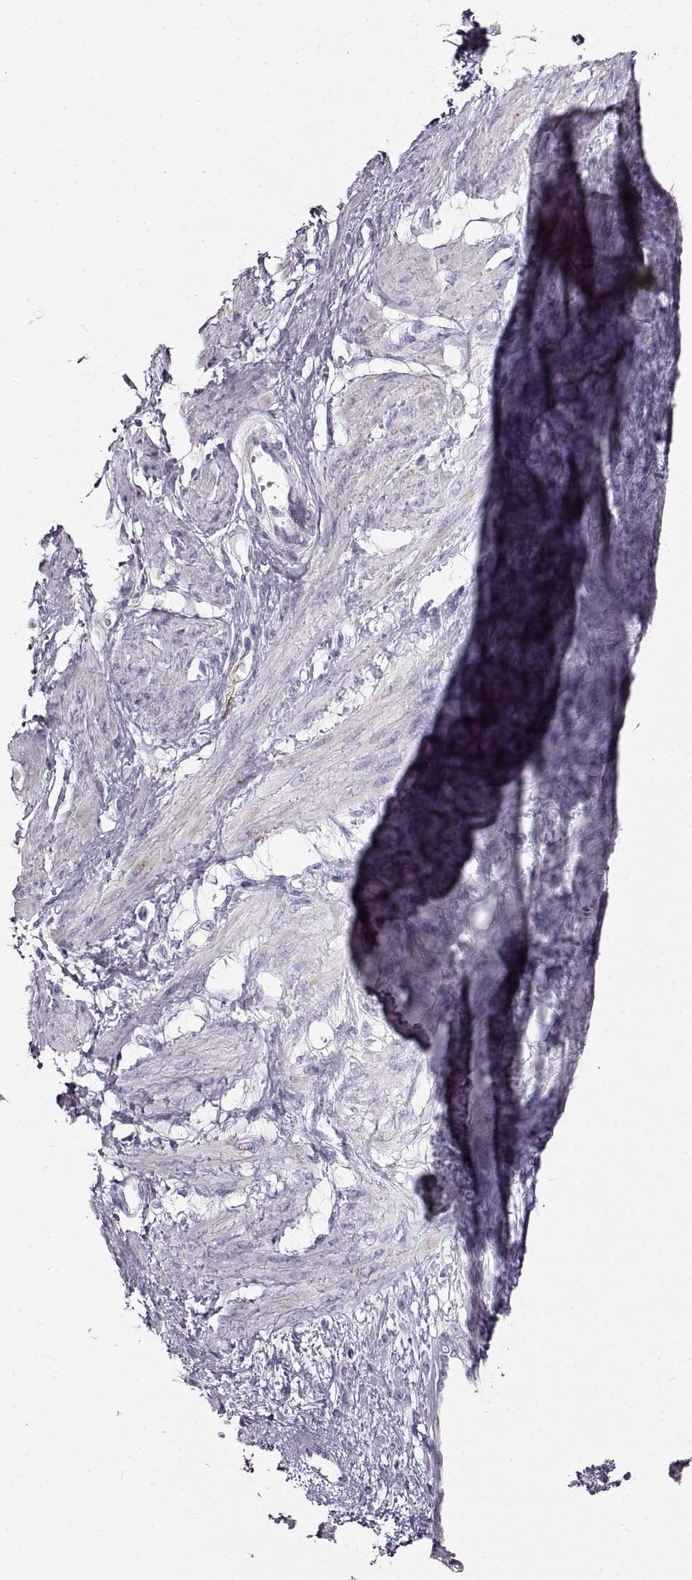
{"staining": {"intensity": "negative", "quantity": "none", "location": "none"}, "tissue": "smooth muscle", "cell_type": "Smooth muscle cells", "image_type": "normal", "snomed": [{"axis": "morphology", "description": "Normal tissue, NOS"}, {"axis": "topography", "description": "Smooth muscle"}, {"axis": "topography", "description": "Uterus"}], "caption": "An immunohistochemistry (IHC) micrograph of benign smooth muscle is shown. There is no staining in smooth muscle cells of smooth muscle. (DAB (3,3'-diaminobenzidine) IHC, high magnification).", "gene": "S100B", "patient": {"sex": "female", "age": 39}}